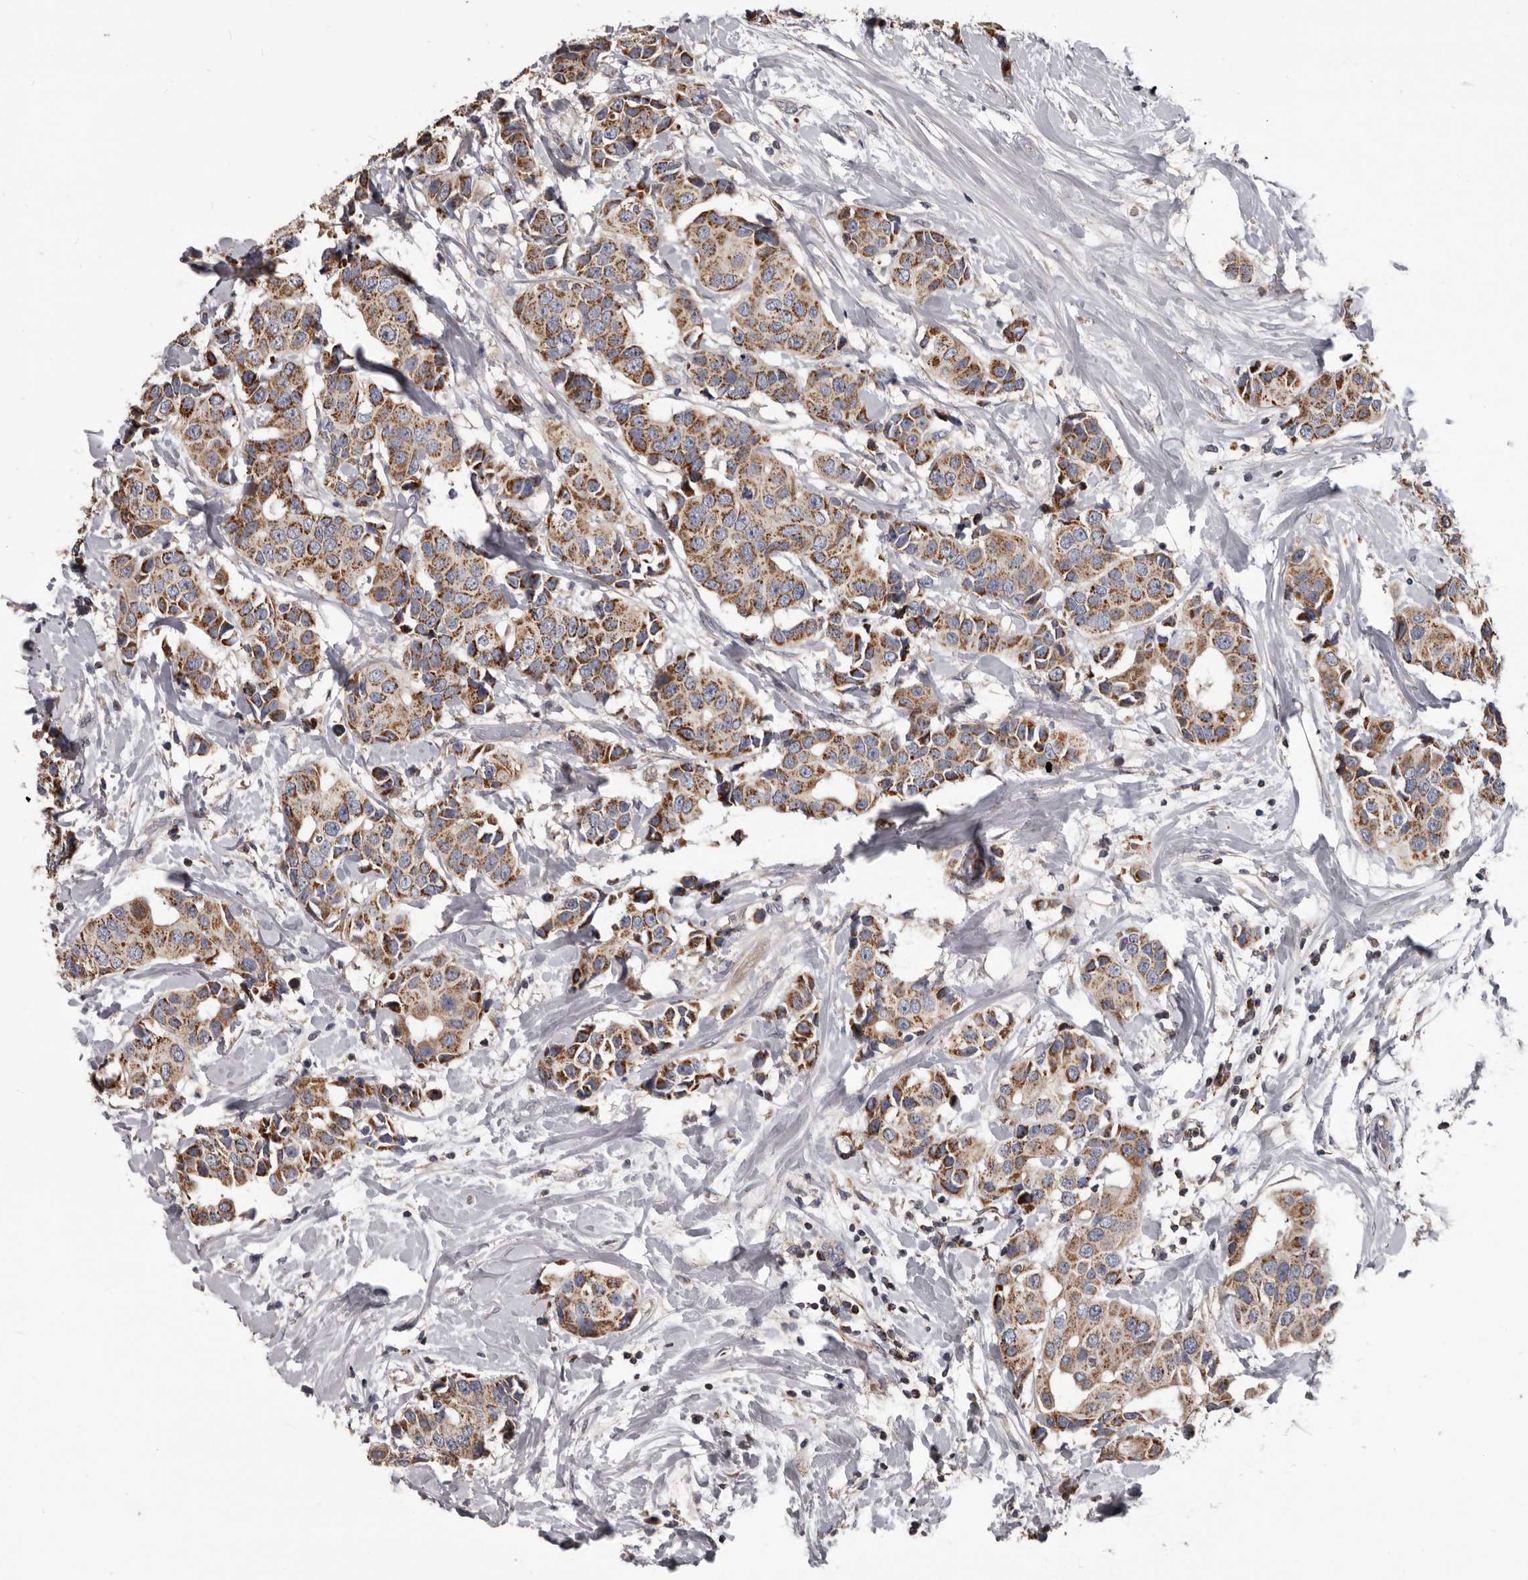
{"staining": {"intensity": "moderate", "quantity": ">75%", "location": "cytoplasmic/membranous"}, "tissue": "breast cancer", "cell_type": "Tumor cells", "image_type": "cancer", "snomed": [{"axis": "morphology", "description": "Normal tissue, NOS"}, {"axis": "morphology", "description": "Duct carcinoma"}, {"axis": "topography", "description": "Breast"}], "caption": "The immunohistochemical stain highlights moderate cytoplasmic/membranous positivity in tumor cells of breast invasive ductal carcinoma tissue.", "gene": "ALDH5A1", "patient": {"sex": "female", "age": 39}}